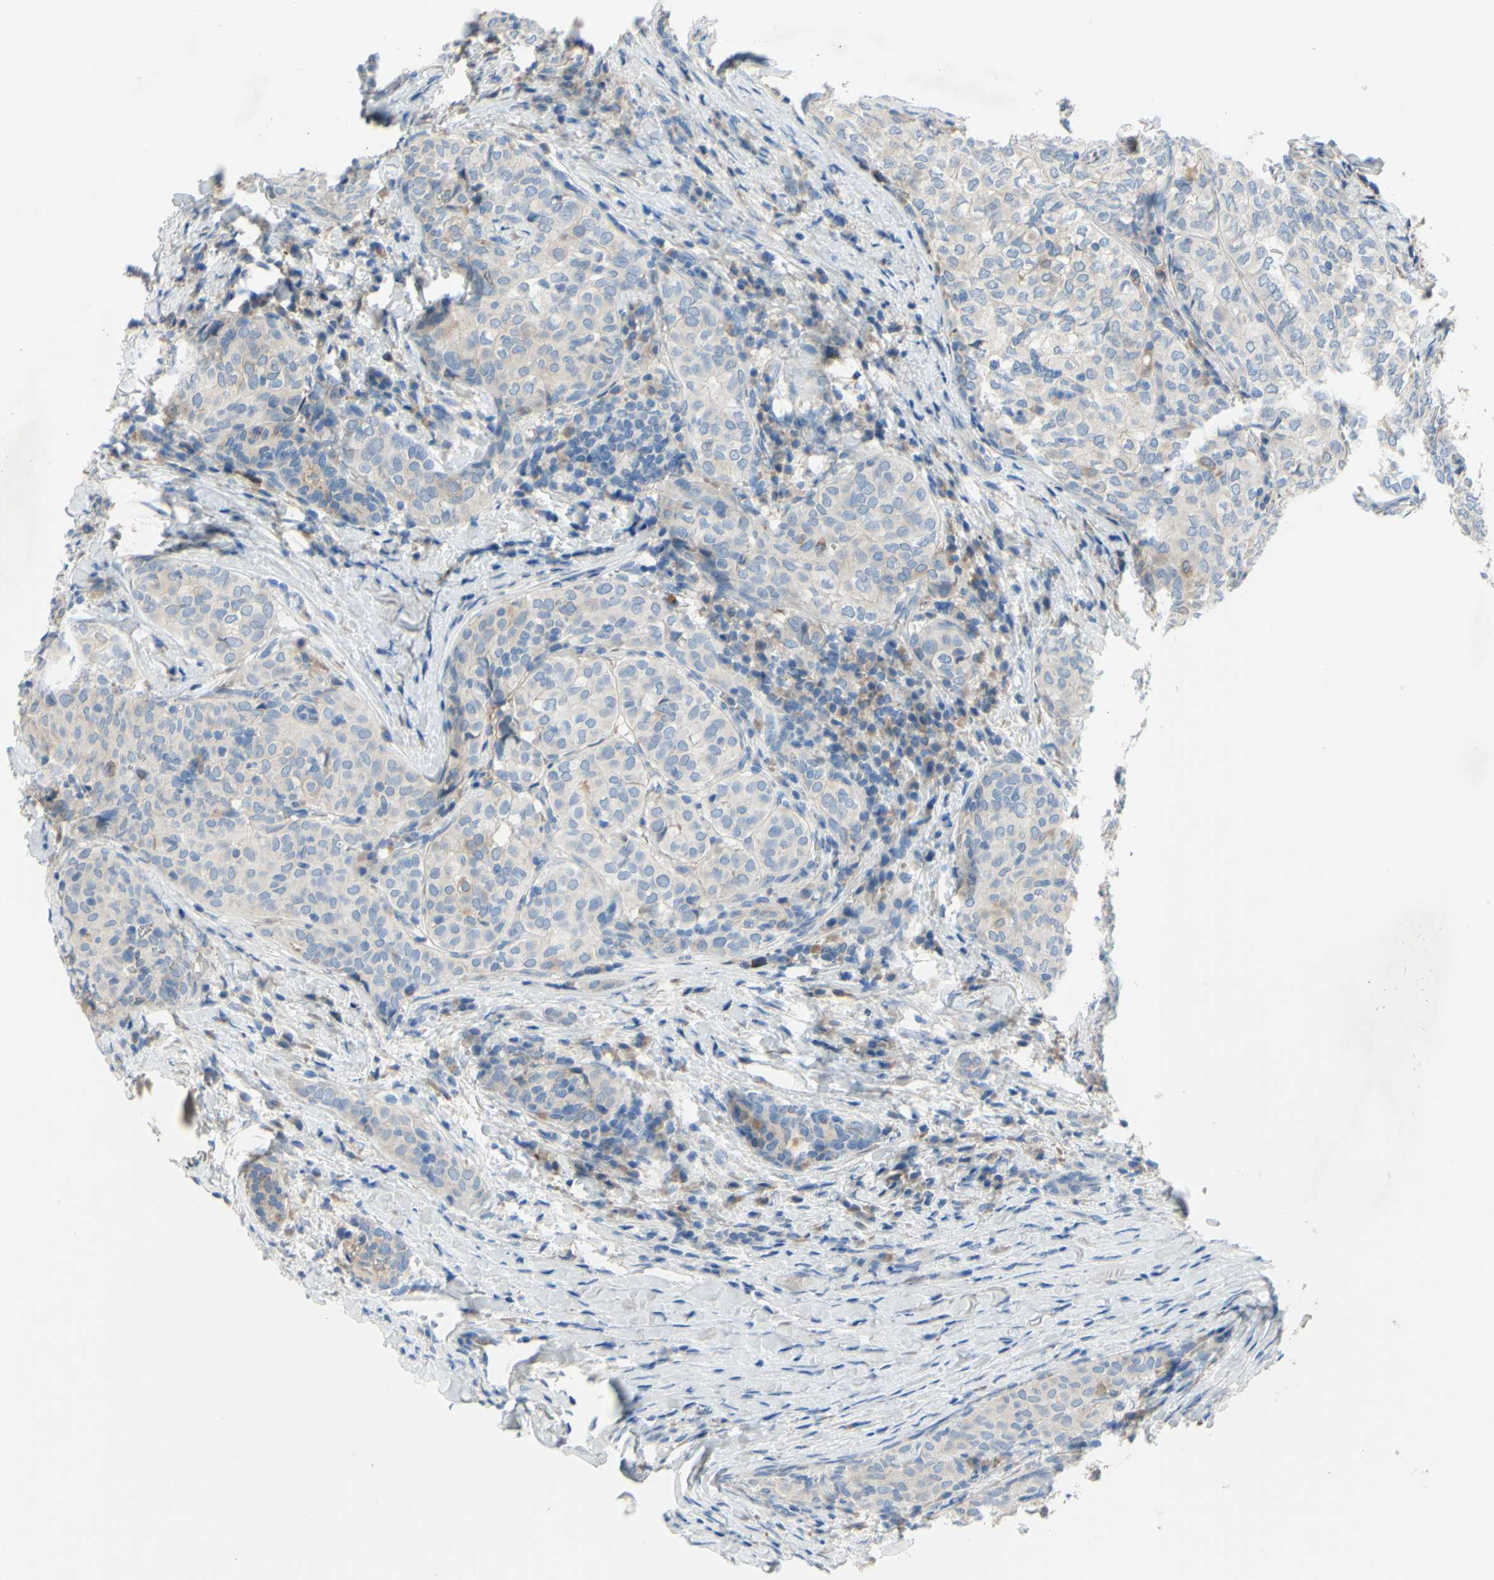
{"staining": {"intensity": "negative", "quantity": "none", "location": "none"}, "tissue": "thyroid cancer", "cell_type": "Tumor cells", "image_type": "cancer", "snomed": [{"axis": "morphology", "description": "Normal tissue, NOS"}, {"axis": "morphology", "description": "Papillary adenocarcinoma, NOS"}, {"axis": "topography", "description": "Thyroid gland"}], "caption": "Tumor cells show no significant positivity in thyroid cancer (papillary adenocarcinoma). (DAB immunohistochemistry, high magnification).", "gene": "FDFT1", "patient": {"sex": "female", "age": 30}}